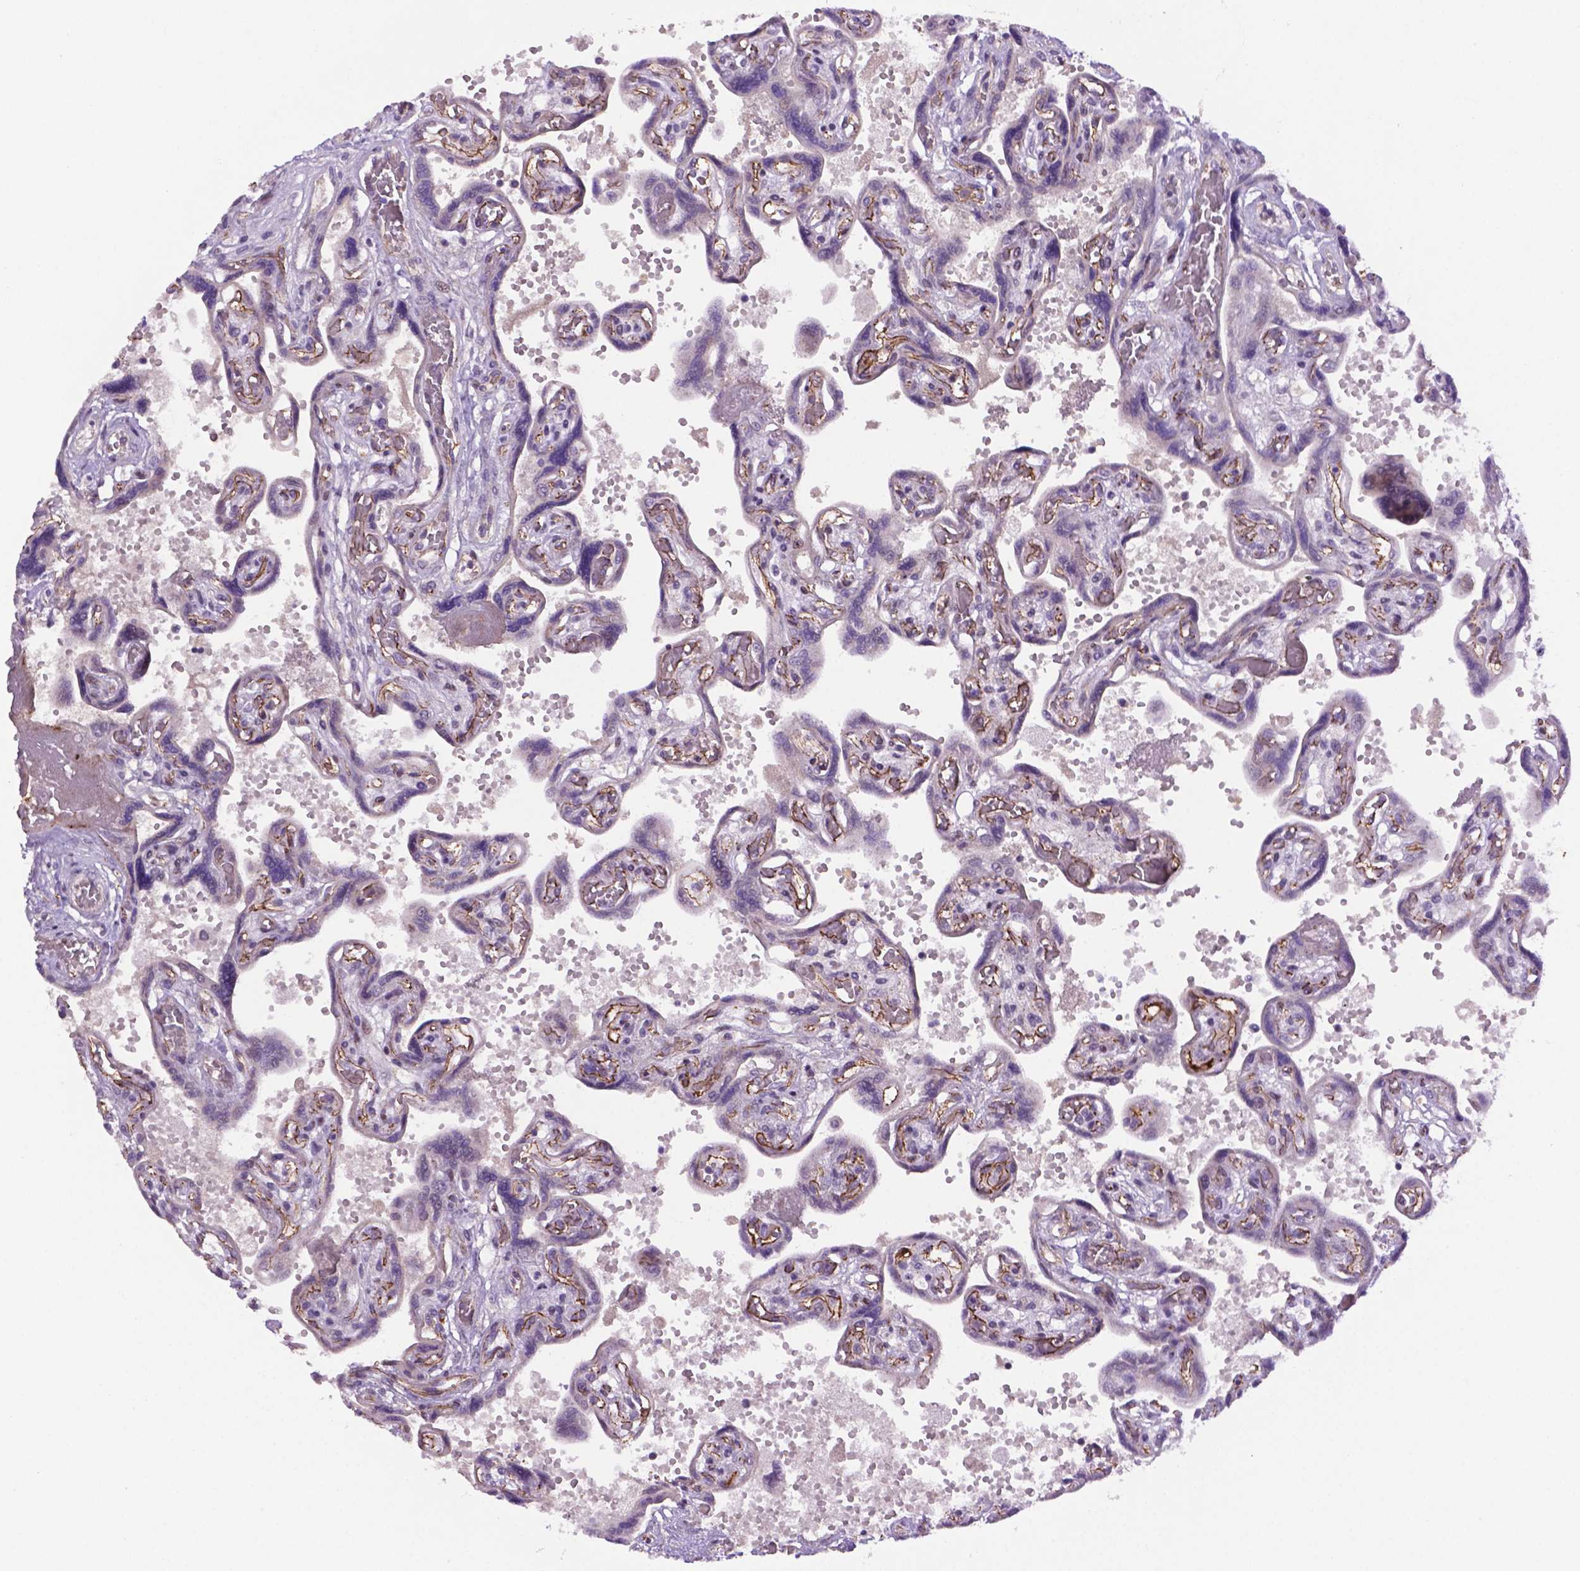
{"staining": {"intensity": "moderate", "quantity": "25%-75%", "location": "cytoplasmic/membranous"}, "tissue": "placenta", "cell_type": "Decidual cells", "image_type": "normal", "snomed": [{"axis": "morphology", "description": "Normal tissue, NOS"}, {"axis": "topography", "description": "Placenta"}], "caption": "Immunohistochemistry micrograph of unremarkable human placenta stained for a protein (brown), which shows medium levels of moderate cytoplasmic/membranous positivity in about 25%-75% of decidual cells.", "gene": "CCER2", "patient": {"sex": "female", "age": 32}}